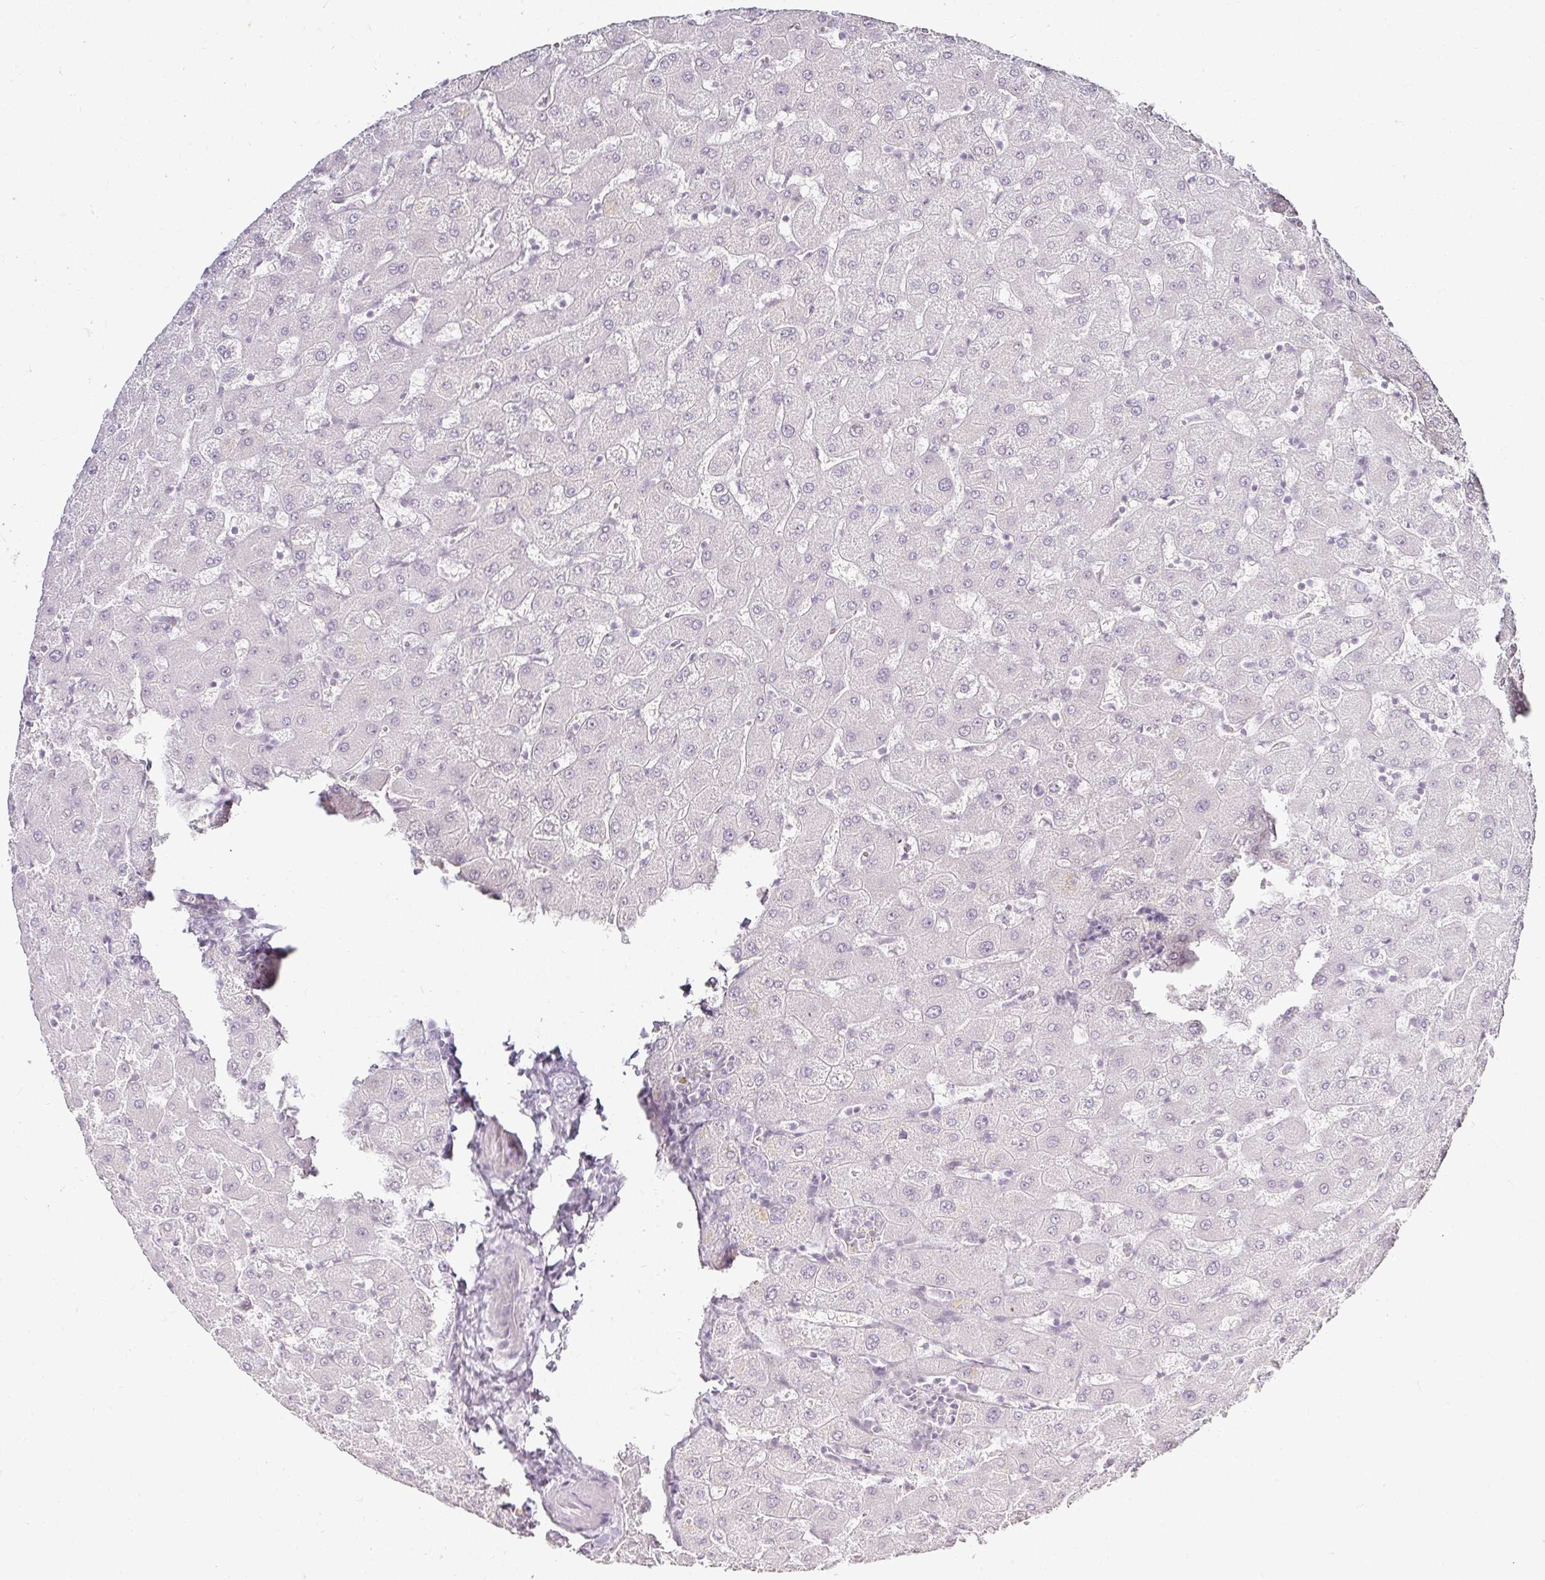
{"staining": {"intensity": "negative", "quantity": "none", "location": "none"}, "tissue": "liver", "cell_type": "Cholangiocytes", "image_type": "normal", "snomed": [{"axis": "morphology", "description": "Normal tissue, NOS"}, {"axis": "topography", "description": "Liver"}], "caption": "The IHC photomicrograph has no significant positivity in cholangiocytes of liver.", "gene": "ACAN", "patient": {"sex": "female", "age": 63}}